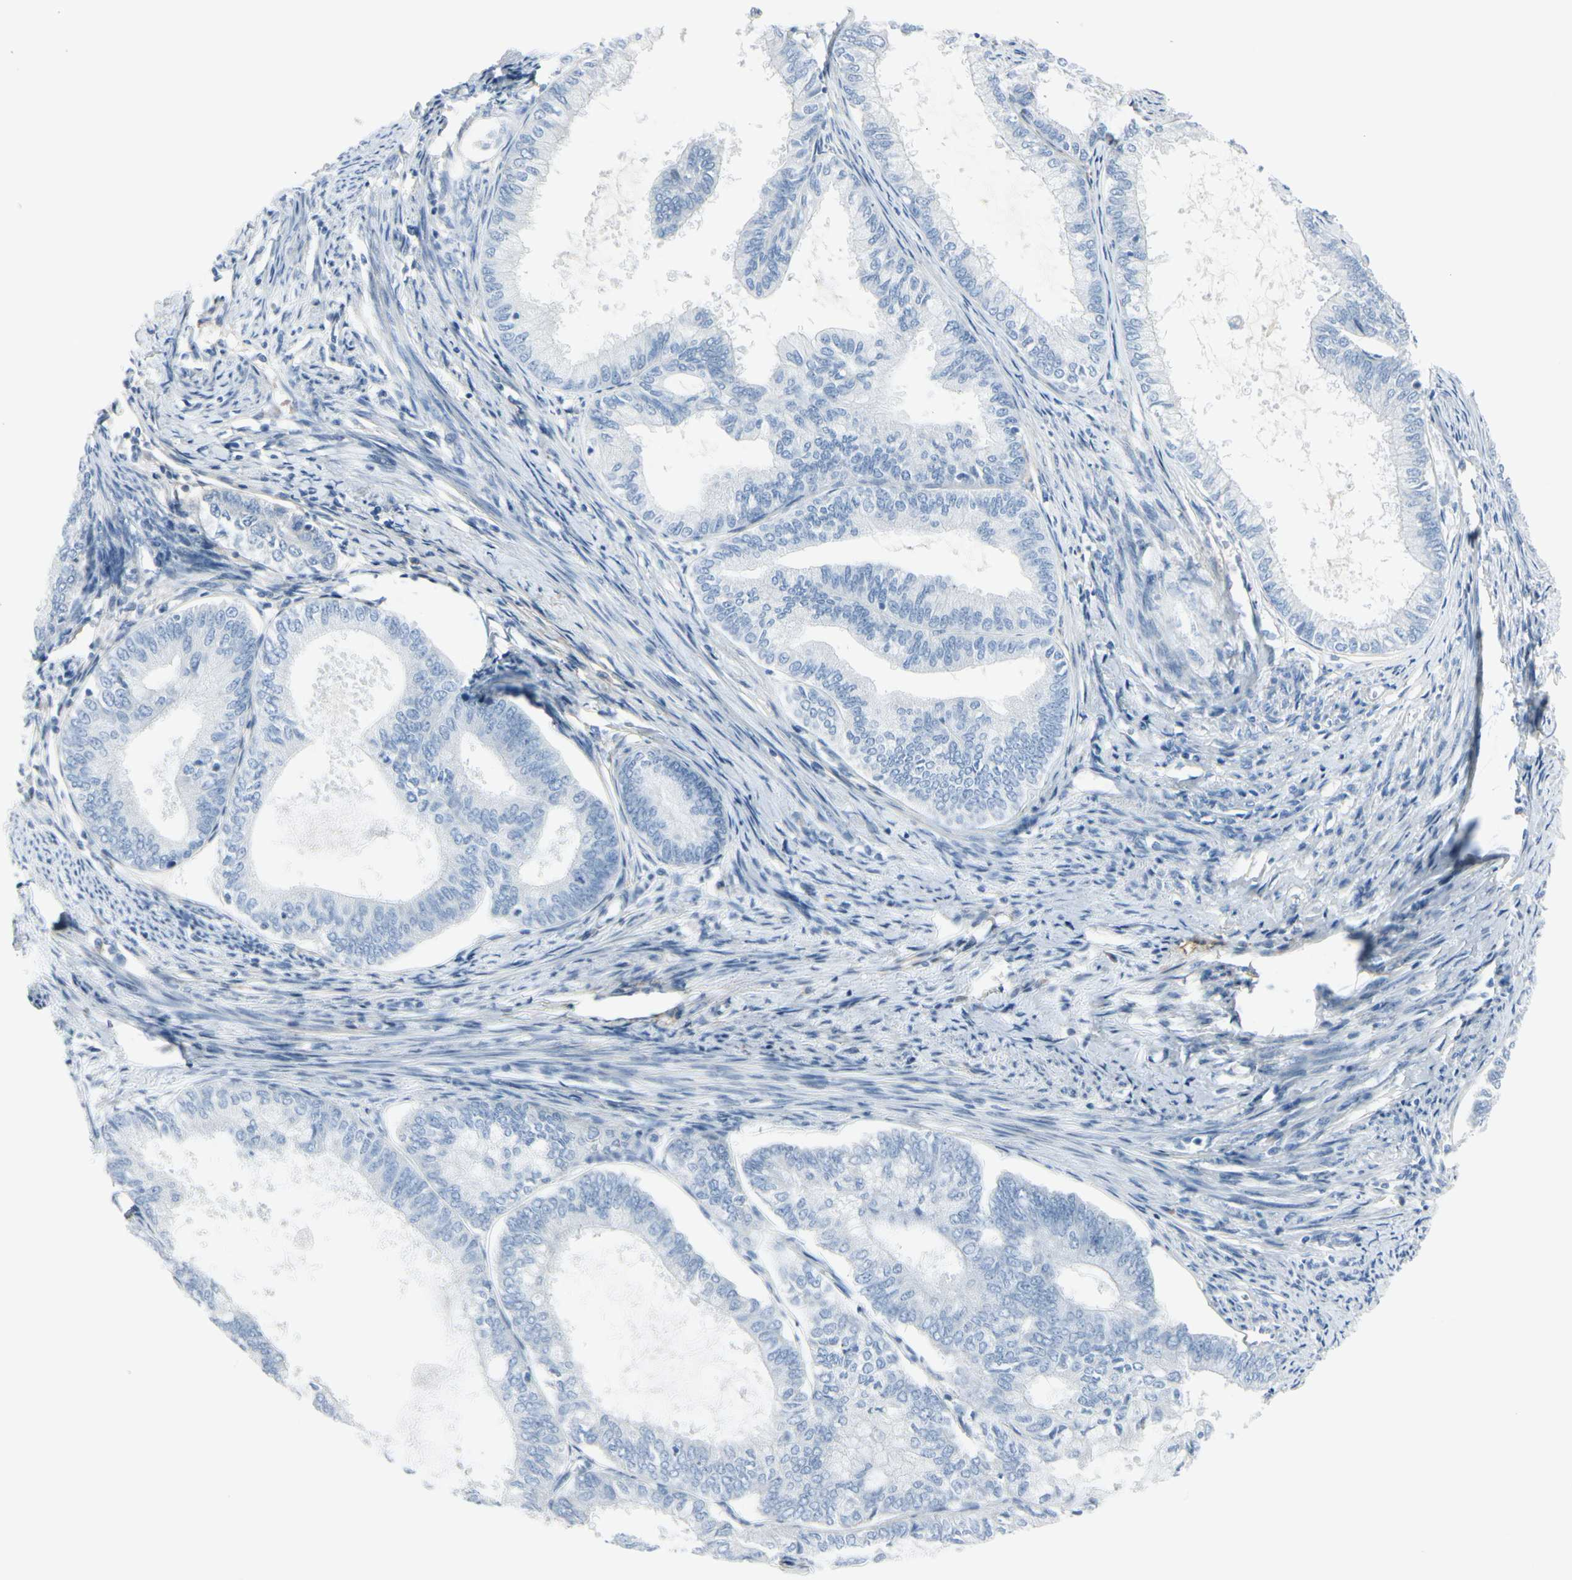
{"staining": {"intensity": "negative", "quantity": "none", "location": "none"}, "tissue": "endometrial cancer", "cell_type": "Tumor cells", "image_type": "cancer", "snomed": [{"axis": "morphology", "description": "Adenocarcinoma, NOS"}, {"axis": "topography", "description": "Endometrium"}], "caption": "Immunohistochemical staining of human endometrial cancer (adenocarcinoma) shows no significant positivity in tumor cells.", "gene": "CACNA2D1", "patient": {"sex": "female", "age": 86}}